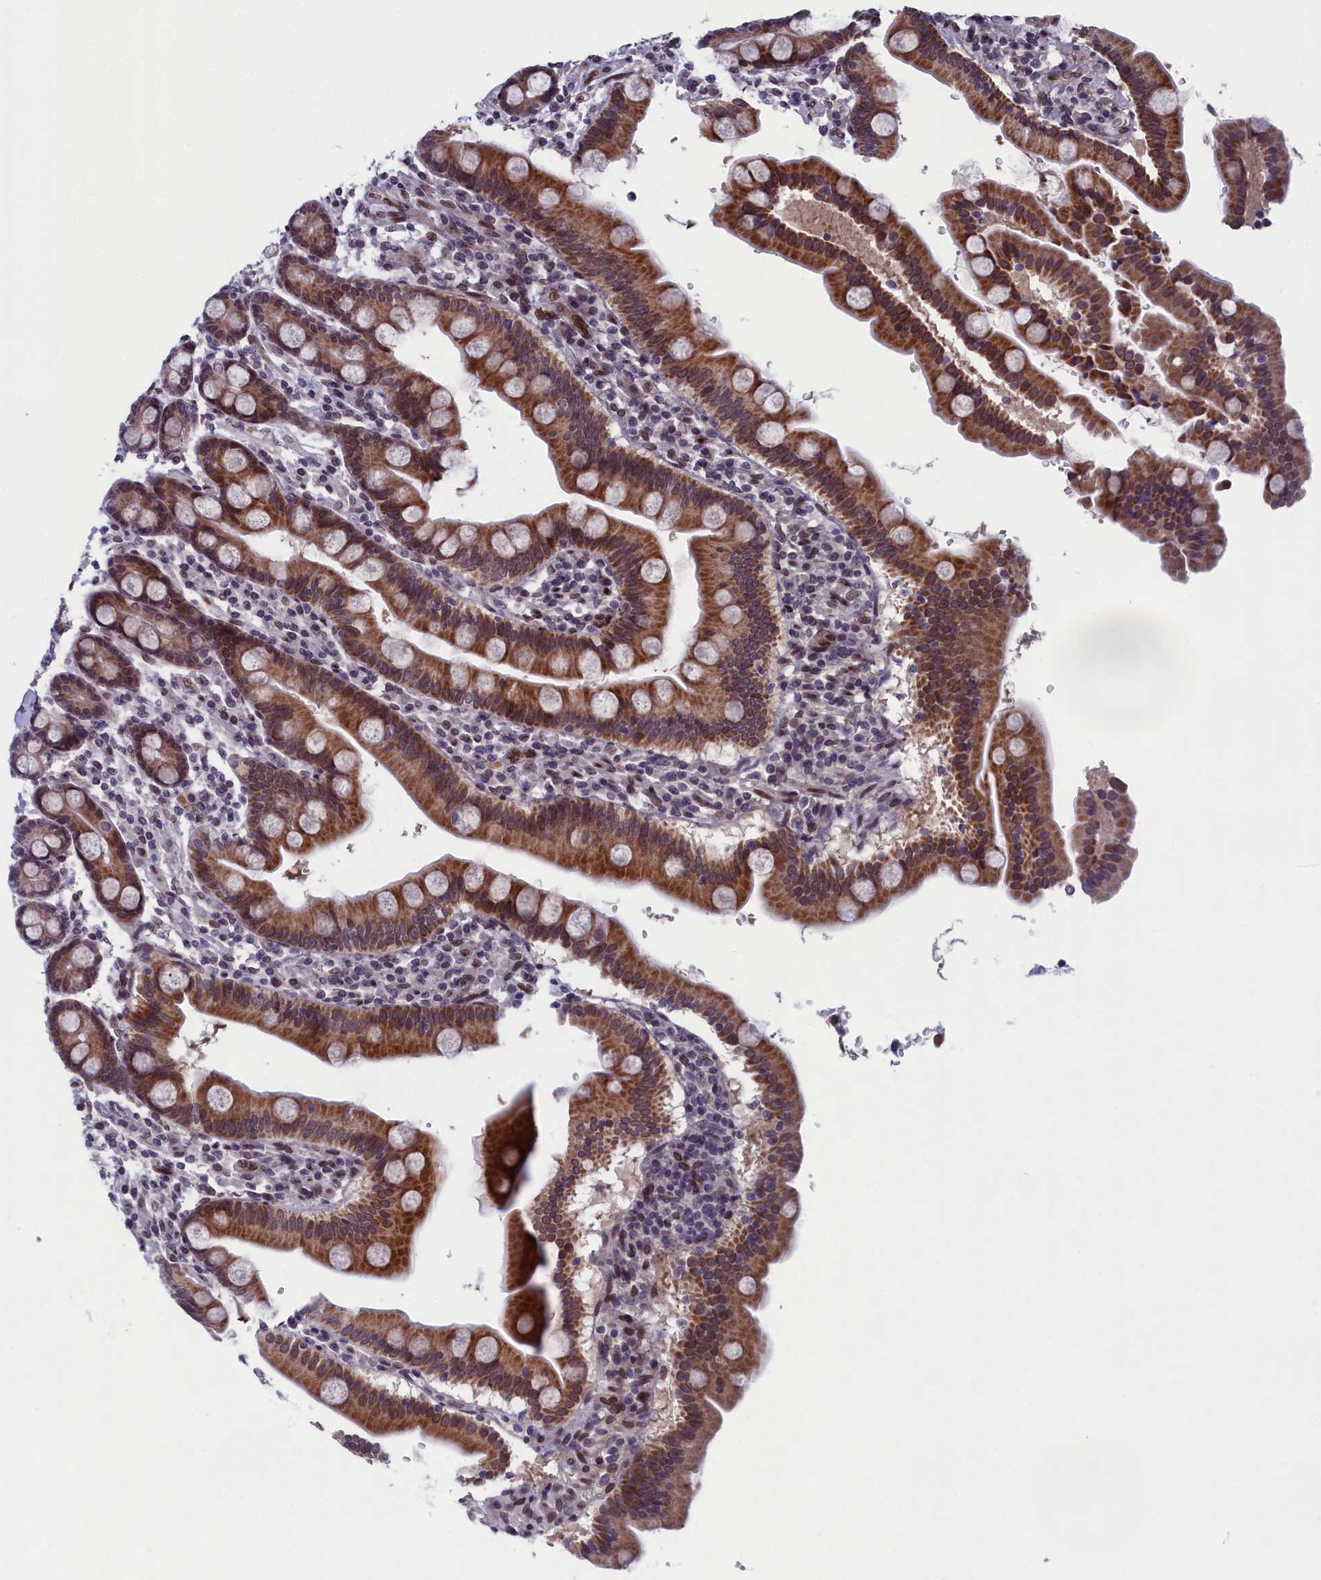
{"staining": {"intensity": "strong", "quantity": ">75%", "location": "cytoplasmic/membranous,nuclear"}, "tissue": "duodenum", "cell_type": "Glandular cells", "image_type": "normal", "snomed": [{"axis": "morphology", "description": "Normal tissue, NOS"}, {"axis": "topography", "description": "Duodenum"}], "caption": "Duodenum stained with a brown dye displays strong cytoplasmic/membranous,nuclear positive staining in approximately >75% of glandular cells.", "gene": "GPSM1", "patient": {"sex": "male", "age": 50}}